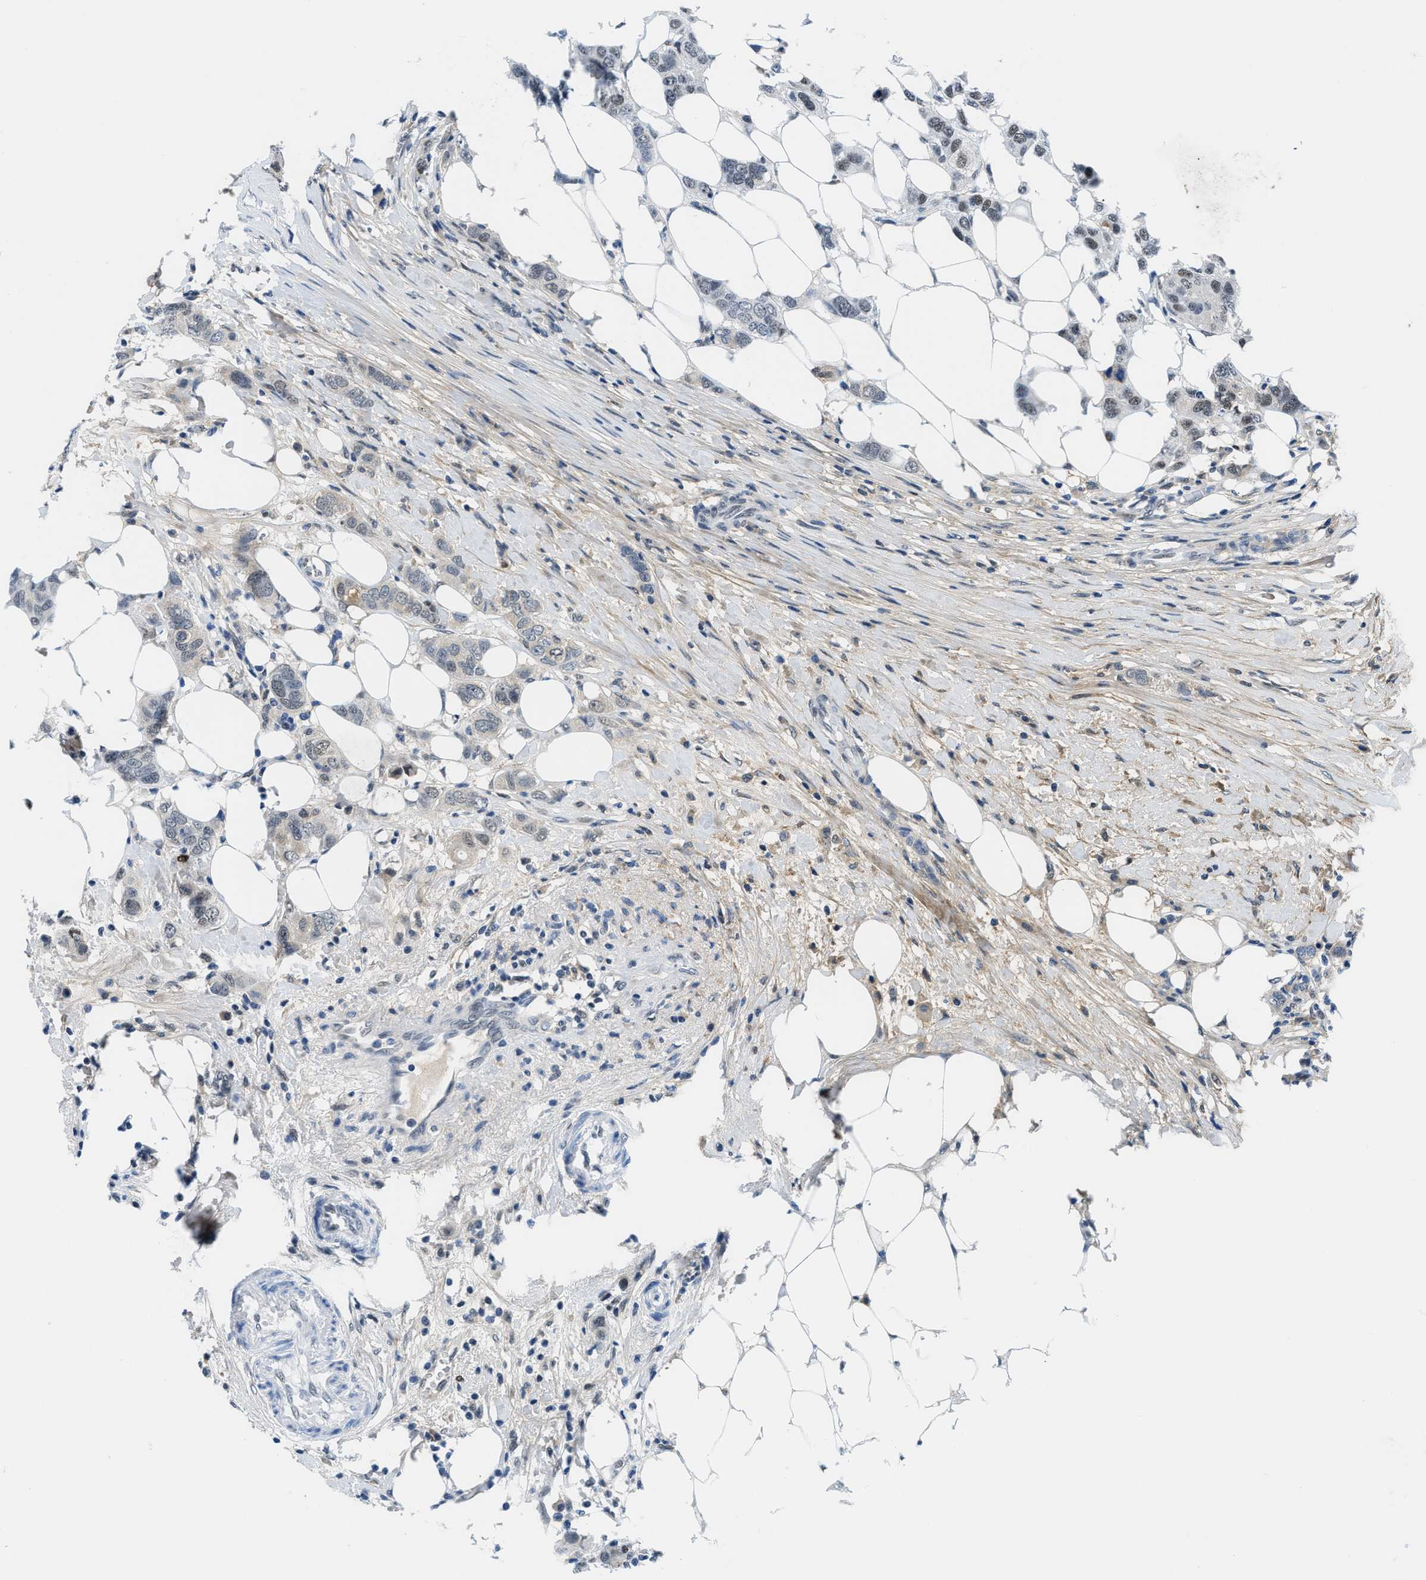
{"staining": {"intensity": "moderate", "quantity": "<25%", "location": "nuclear"}, "tissue": "breast cancer", "cell_type": "Tumor cells", "image_type": "cancer", "snomed": [{"axis": "morphology", "description": "Duct carcinoma"}, {"axis": "topography", "description": "Breast"}], "caption": "Breast cancer (intraductal carcinoma) stained with DAB (3,3'-diaminobenzidine) immunohistochemistry exhibits low levels of moderate nuclear positivity in about <25% of tumor cells. (brown staining indicates protein expression, while blue staining denotes nuclei).", "gene": "SMARCAD1", "patient": {"sex": "female", "age": 50}}